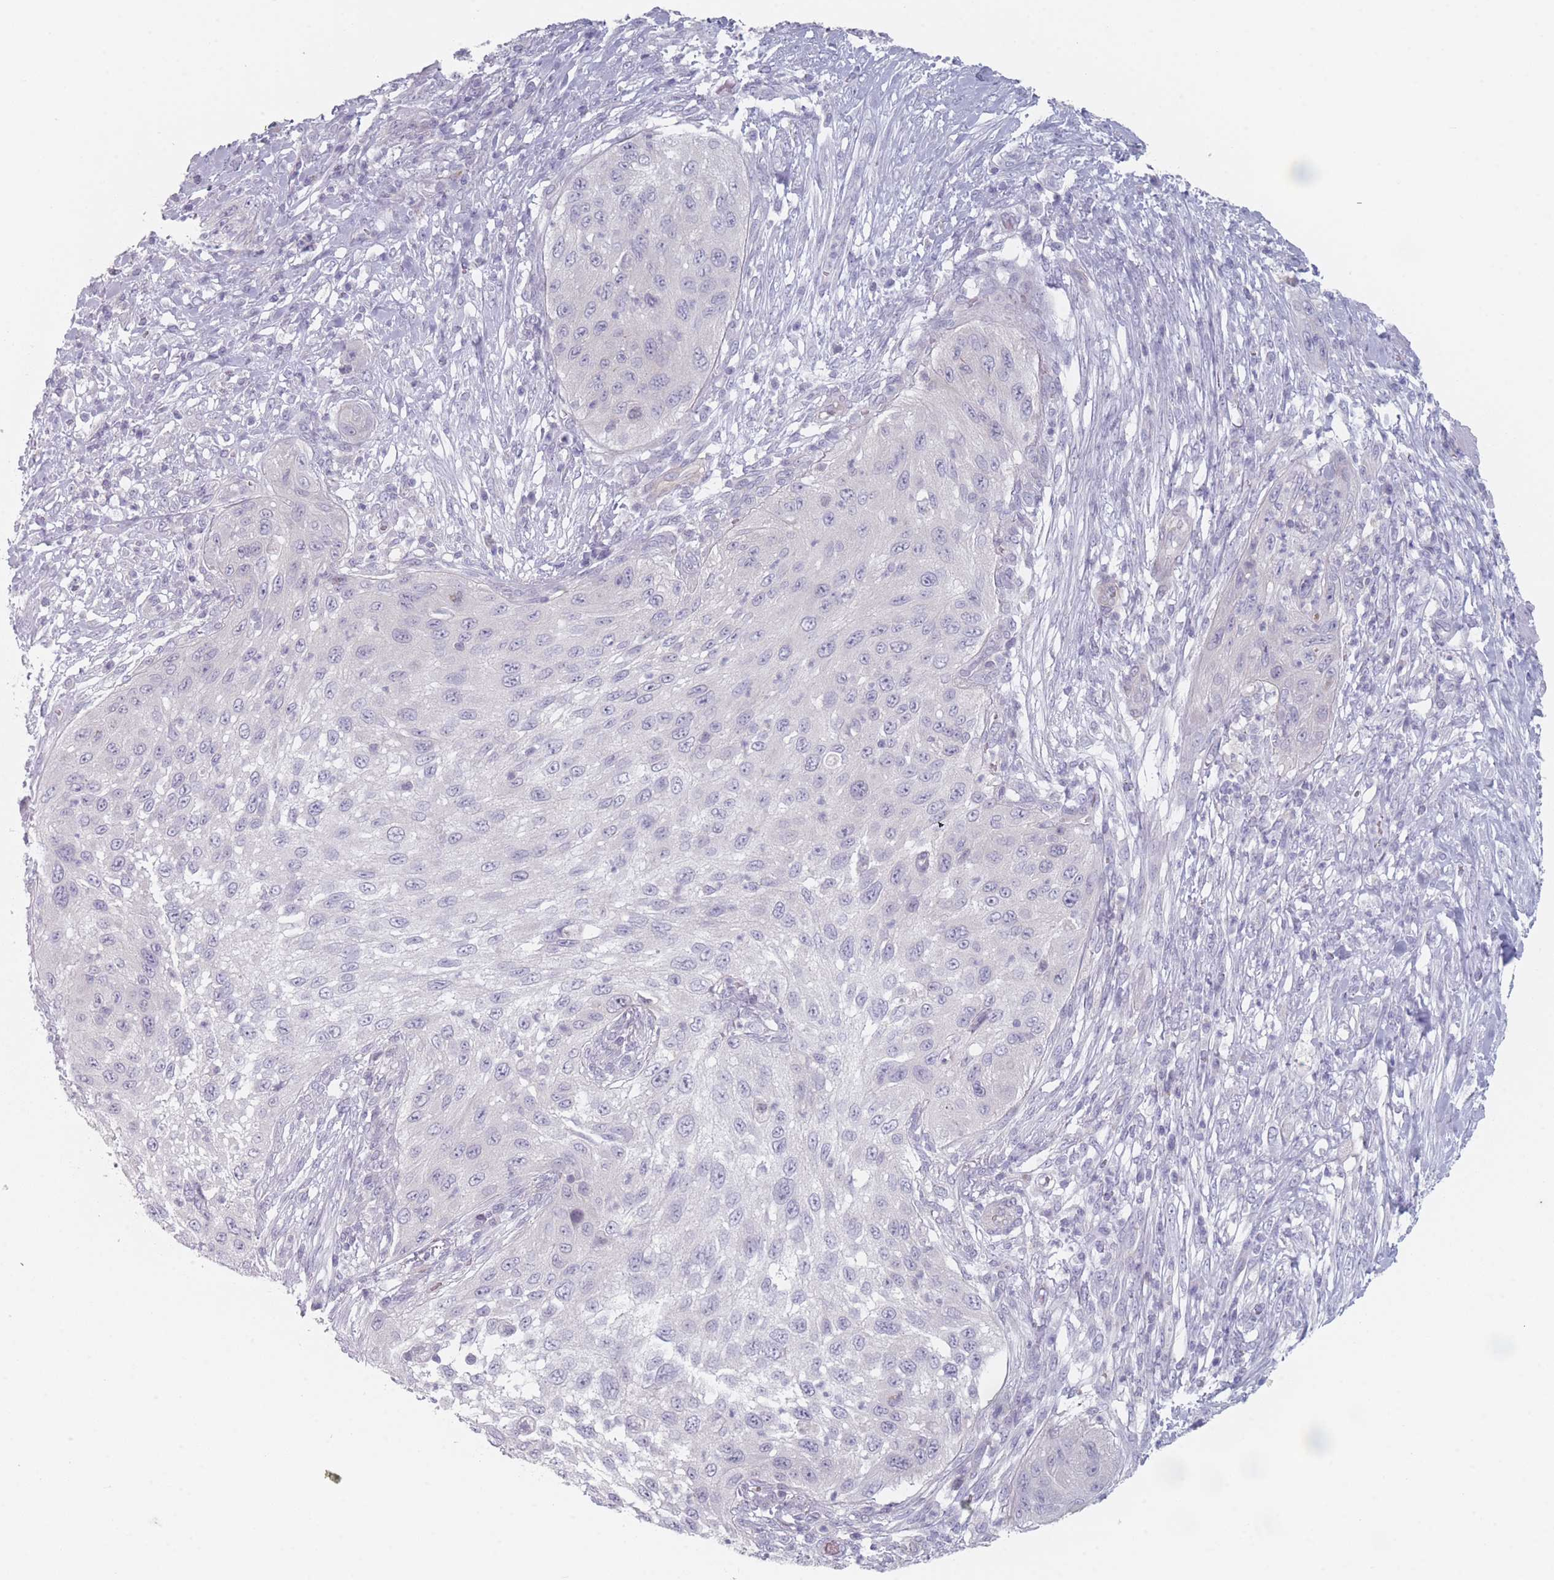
{"staining": {"intensity": "negative", "quantity": "none", "location": "none"}, "tissue": "cervical cancer", "cell_type": "Tumor cells", "image_type": "cancer", "snomed": [{"axis": "morphology", "description": "Squamous cell carcinoma, NOS"}, {"axis": "topography", "description": "Cervix"}], "caption": "Cervical squamous cell carcinoma was stained to show a protein in brown. There is no significant positivity in tumor cells. (DAB immunohistochemistry, high magnification).", "gene": "RNF4", "patient": {"sex": "female", "age": 42}}